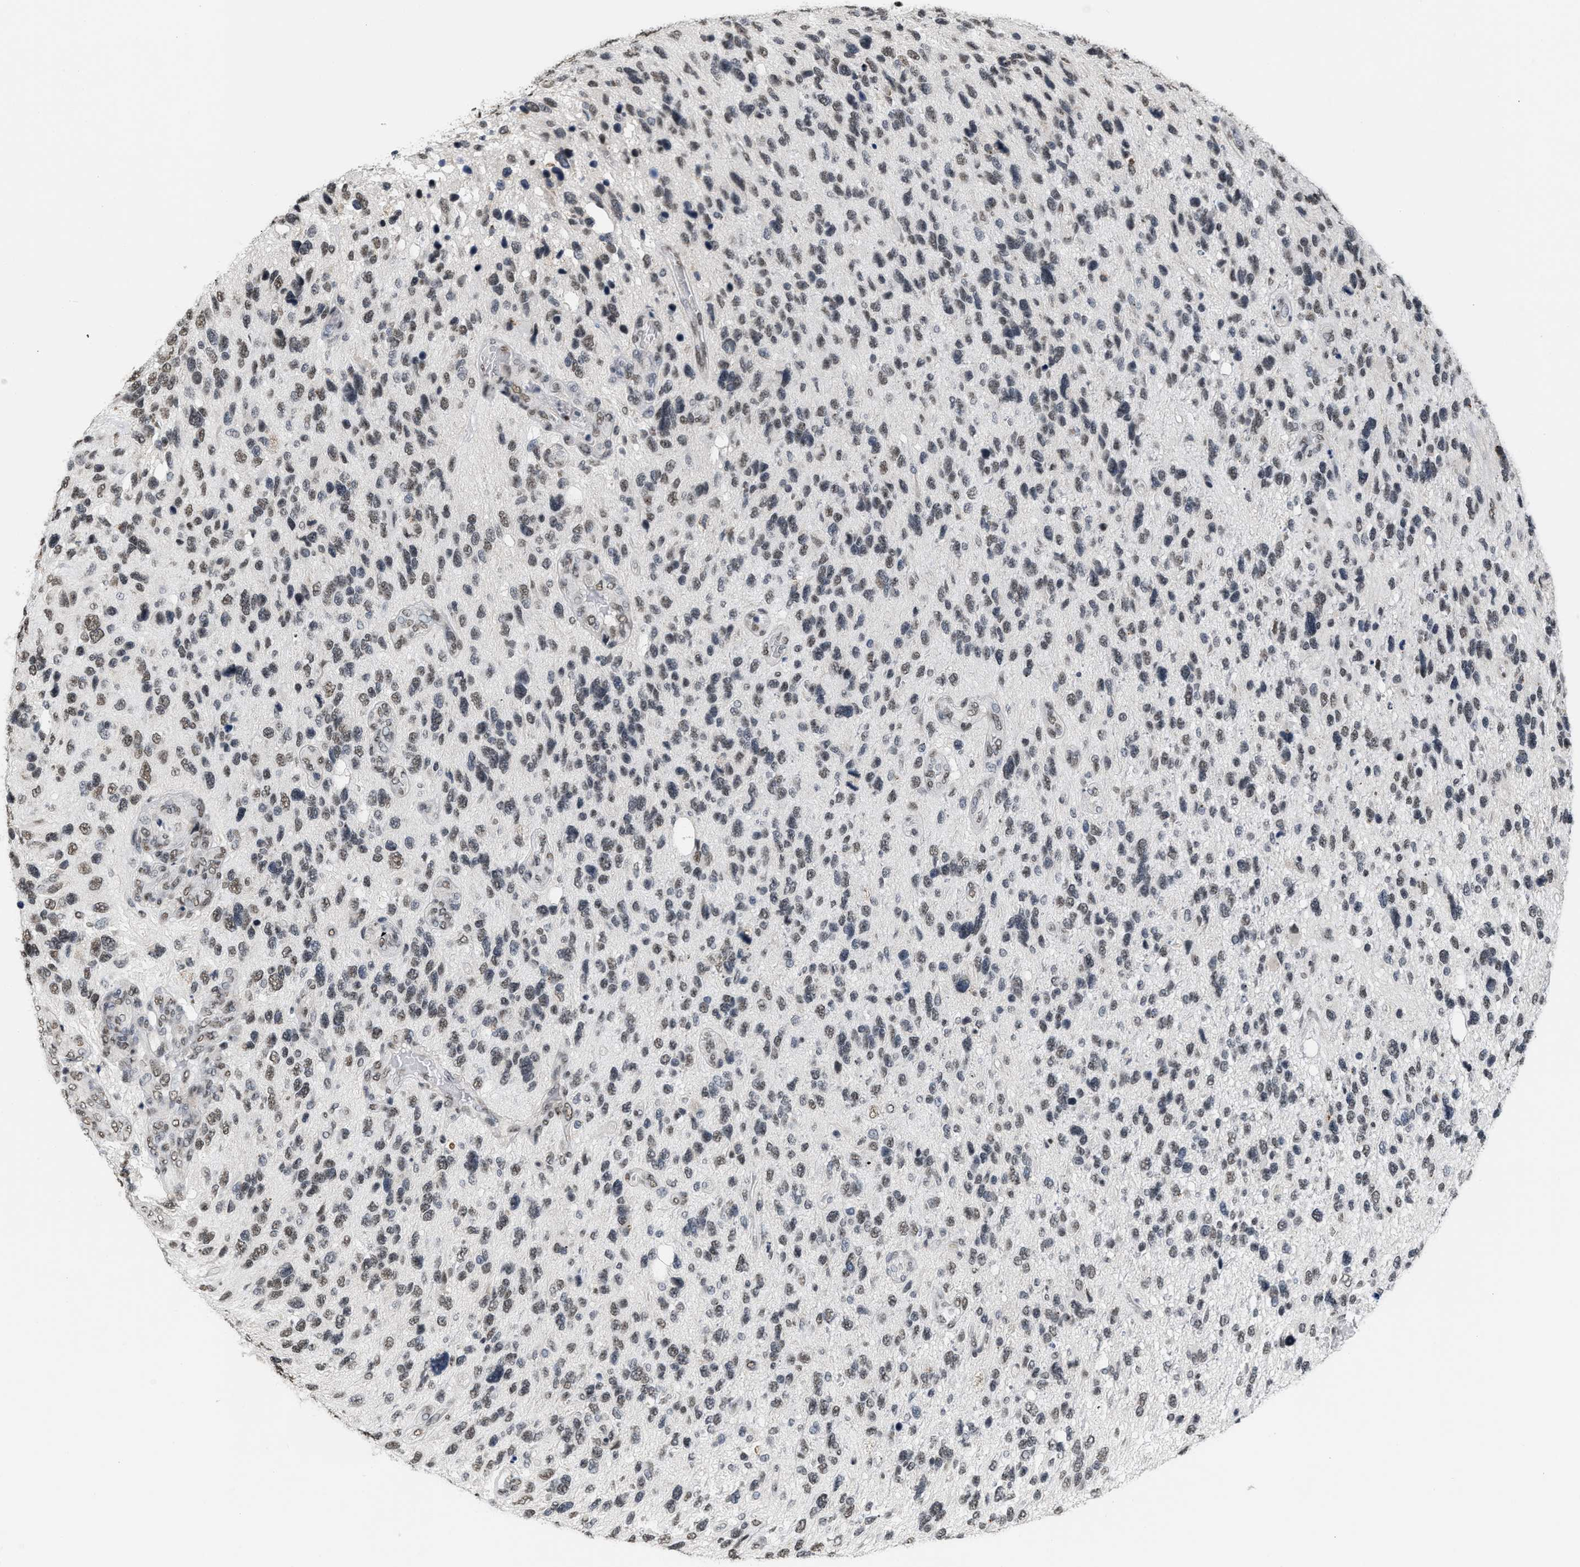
{"staining": {"intensity": "weak", "quantity": ">75%", "location": "nuclear"}, "tissue": "glioma", "cell_type": "Tumor cells", "image_type": "cancer", "snomed": [{"axis": "morphology", "description": "Glioma, malignant, High grade"}, {"axis": "topography", "description": "Brain"}], "caption": "This histopathology image displays IHC staining of human glioma, with low weak nuclear expression in about >75% of tumor cells.", "gene": "RAF1", "patient": {"sex": "female", "age": 58}}